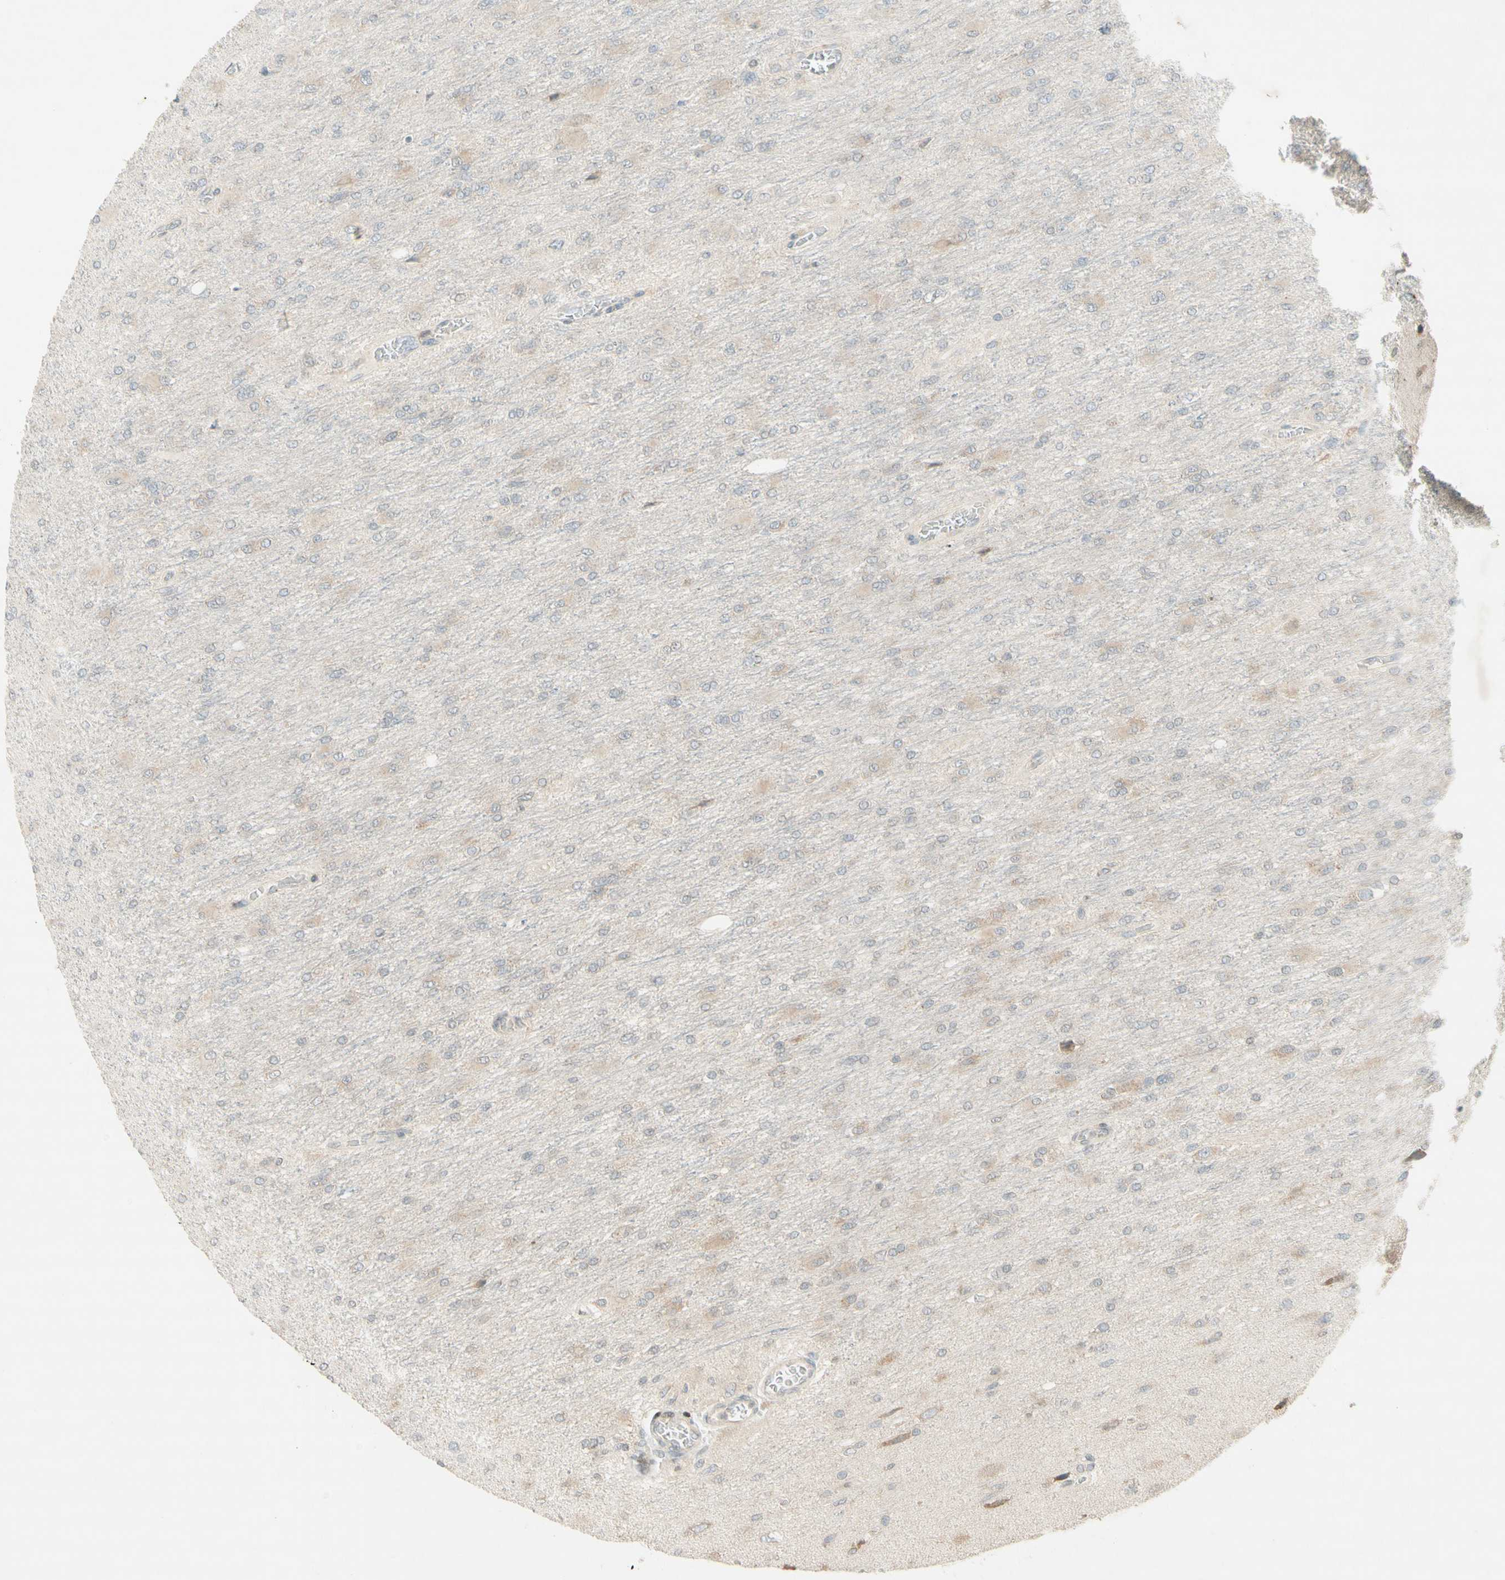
{"staining": {"intensity": "weak", "quantity": "25%-75%", "location": "cytoplasmic/membranous"}, "tissue": "glioma", "cell_type": "Tumor cells", "image_type": "cancer", "snomed": [{"axis": "morphology", "description": "Glioma, malignant, High grade"}, {"axis": "topography", "description": "Cerebral cortex"}], "caption": "The histopathology image exhibits a brown stain indicating the presence of a protein in the cytoplasmic/membranous of tumor cells in malignant glioma (high-grade).", "gene": "ETF1", "patient": {"sex": "female", "age": 36}}